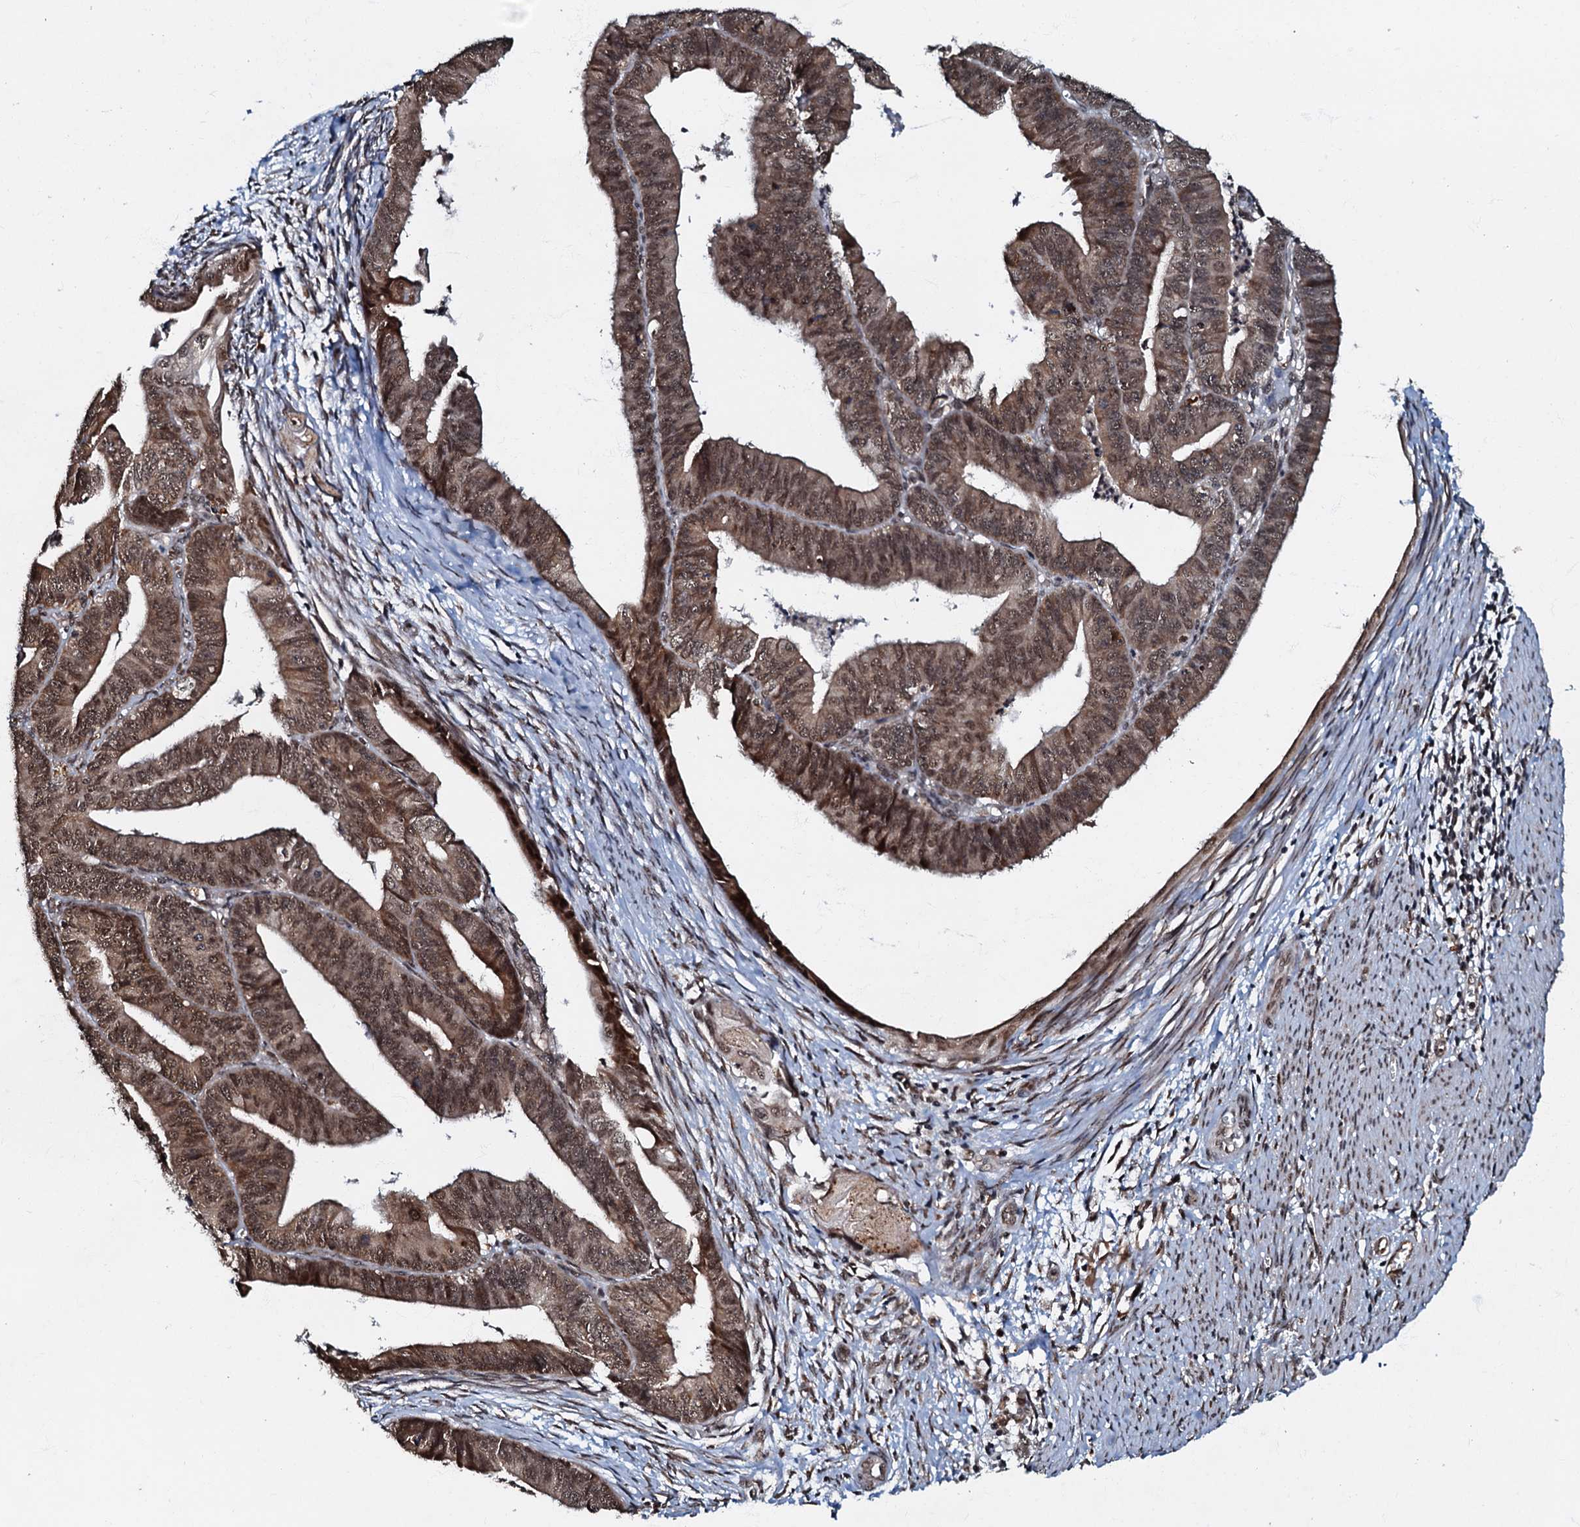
{"staining": {"intensity": "moderate", "quantity": ">75%", "location": "cytoplasmic/membranous,nuclear"}, "tissue": "endometrial cancer", "cell_type": "Tumor cells", "image_type": "cancer", "snomed": [{"axis": "morphology", "description": "Adenocarcinoma, NOS"}, {"axis": "topography", "description": "Endometrium"}], "caption": "Immunohistochemistry image of human adenocarcinoma (endometrial) stained for a protein (brown), which displays medium levels of moderate cytoplasmic/membranous and nuclear expression in about >75% of tumor cells.", "gene": "C18orf32", "patient": {"sex": "female", "age": 73}}